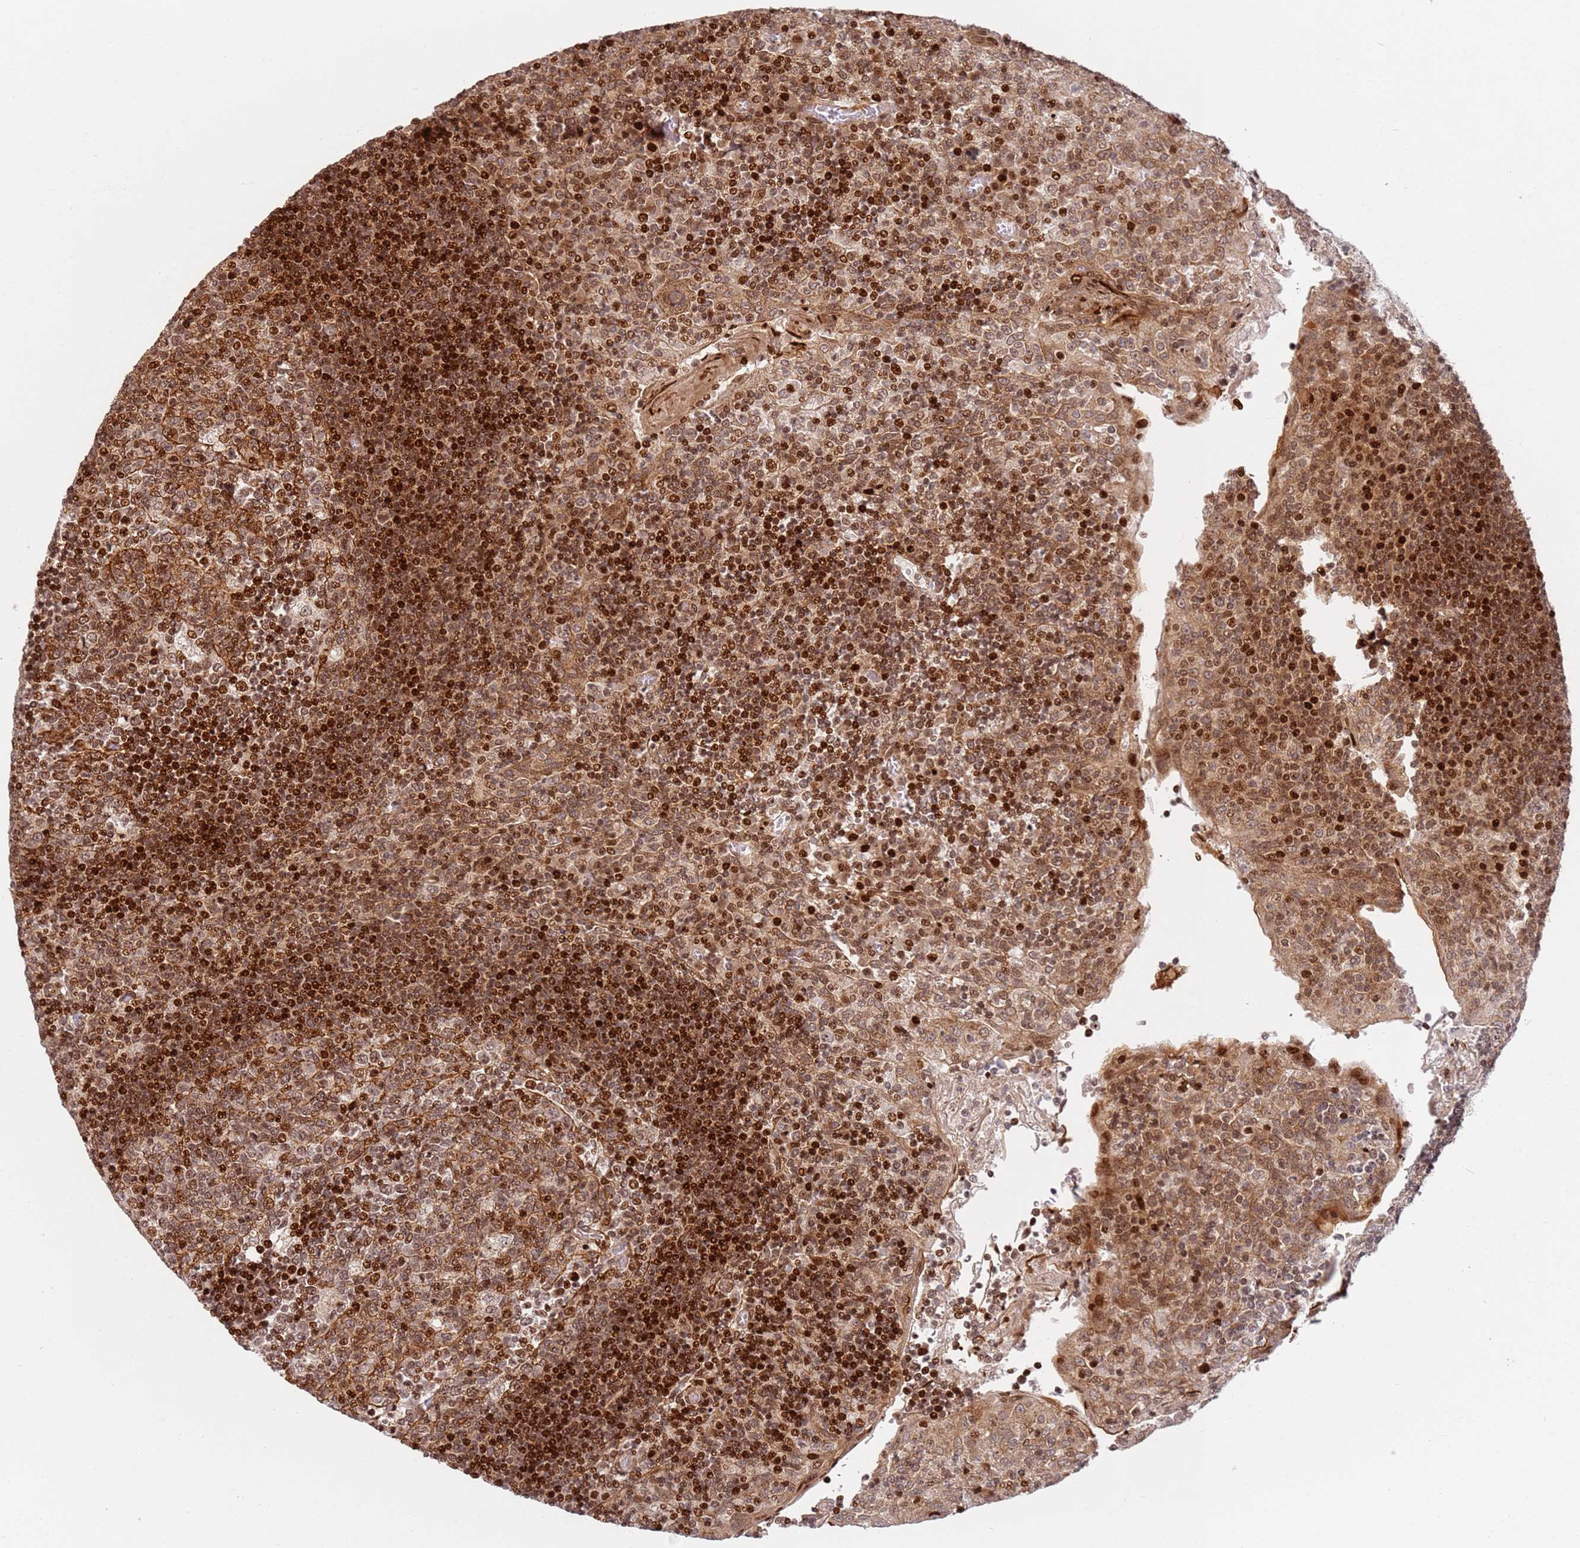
{"staining": {"intensity": "strong", "quantity": "25%-75%", "location": "cytoplasmic/membranous,nuclear"}, "tissue": "tonsil", "cell_type": "Germinal center cells", "image_type": "normal", "snomed": [{"axis": "morphology", "description": "Normal tissue, NOS"}, {"axis": "topography", "description": "Tonsil"}], "caption": "Immunohistochemistry (IHC) of benign human tonsil reveals high levels of strong cytoplasmic/membranous,nuclear expression in approximately 25%-75% of germinal center cells. (DAB IHC, brown staining for protein, blue staining for nuclei).", "gene": "TMEM233", "patient": {"sex": "male", "age": 17}}